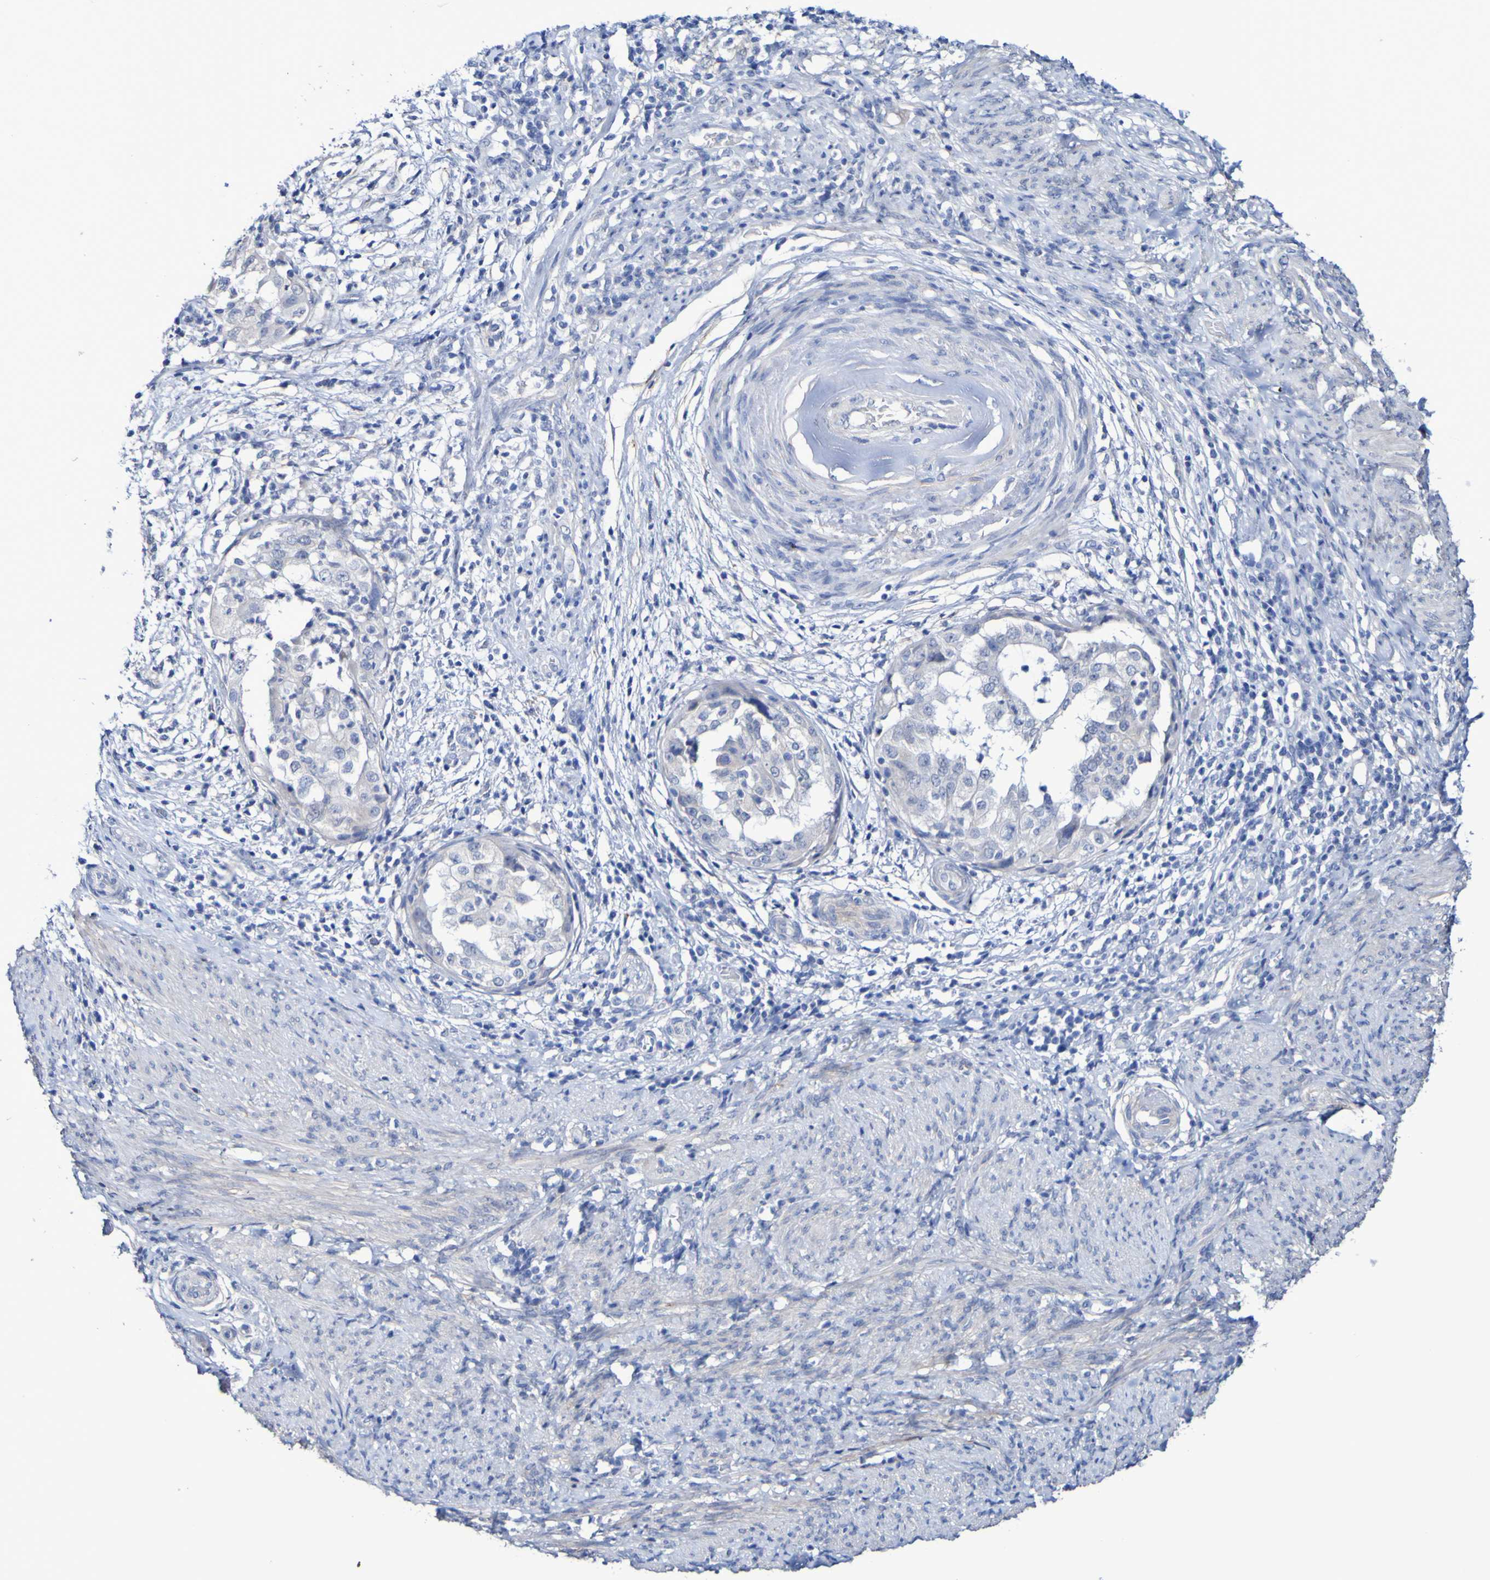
{"staining": {"intensity": "negative", "quantity": "none", "location": "none"}, "tissue": "endometrial cancer", "cell_type": "Tumor cells", "image_type": "cancer", "snomed": [{"axis": "morphology", "description": "Adenocarcinoma, NOS"}, {"axis": "topography", "description": "Endometrium"}], "caption": "Immunohistochemistry image of adenocarcinoma (endometrial) stained for a protein (brown), which reveals no staining in tumor cells. Nuclei are stained in blue.", "gene": "SGCB", "patient": {"sex": "female", "age": 85}}